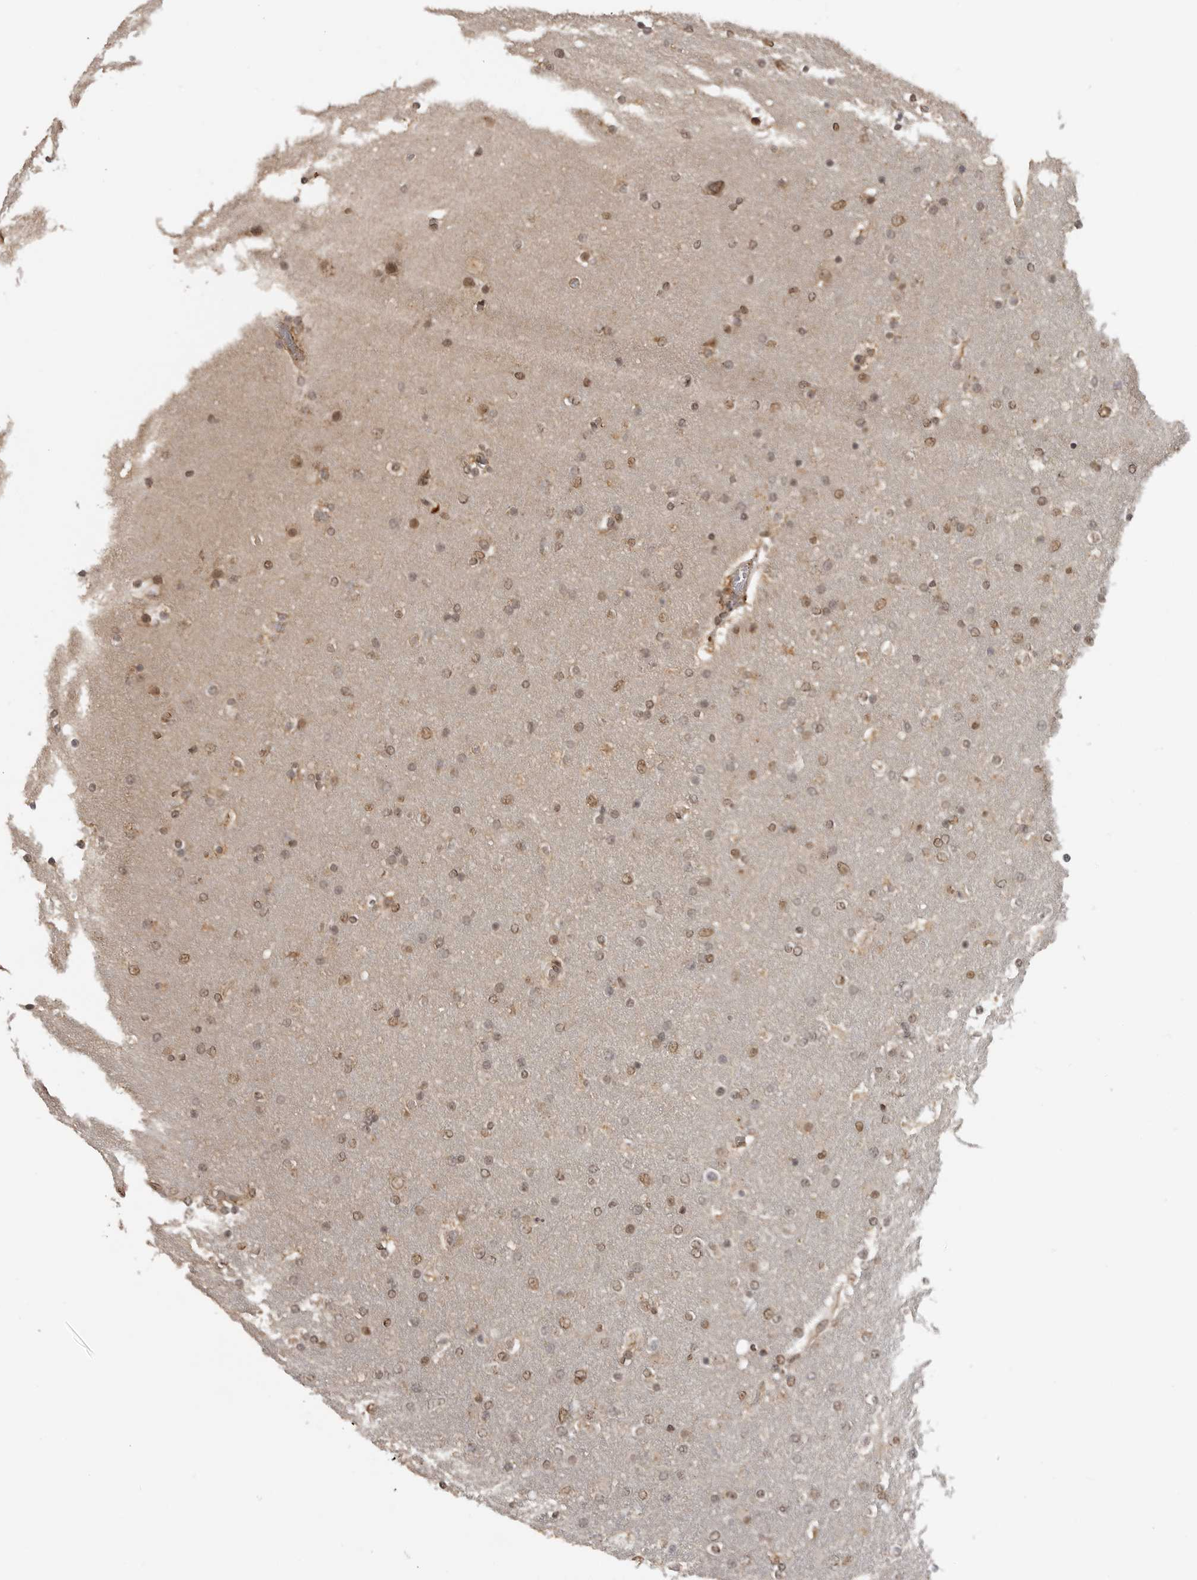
{"staining": {"intensity": "weak", "quantity": ">75%", "location": "nuclear"}, "tissue": "glioma", "cell_type": "Tumor cells", "image_type": "cancer", "snomed": [{"axis": "morphology", "description": "Glioma, malignant, High grade"}, {"axis": "topography", "description": "Cerebral cortex"}], "caption": "The image exhibits a brown stain indicating the presence of a protein in the nuclear of tumor cells in glioma.", "gene": "CLOCK", "patient": {"sex": "female", "age": 36}}